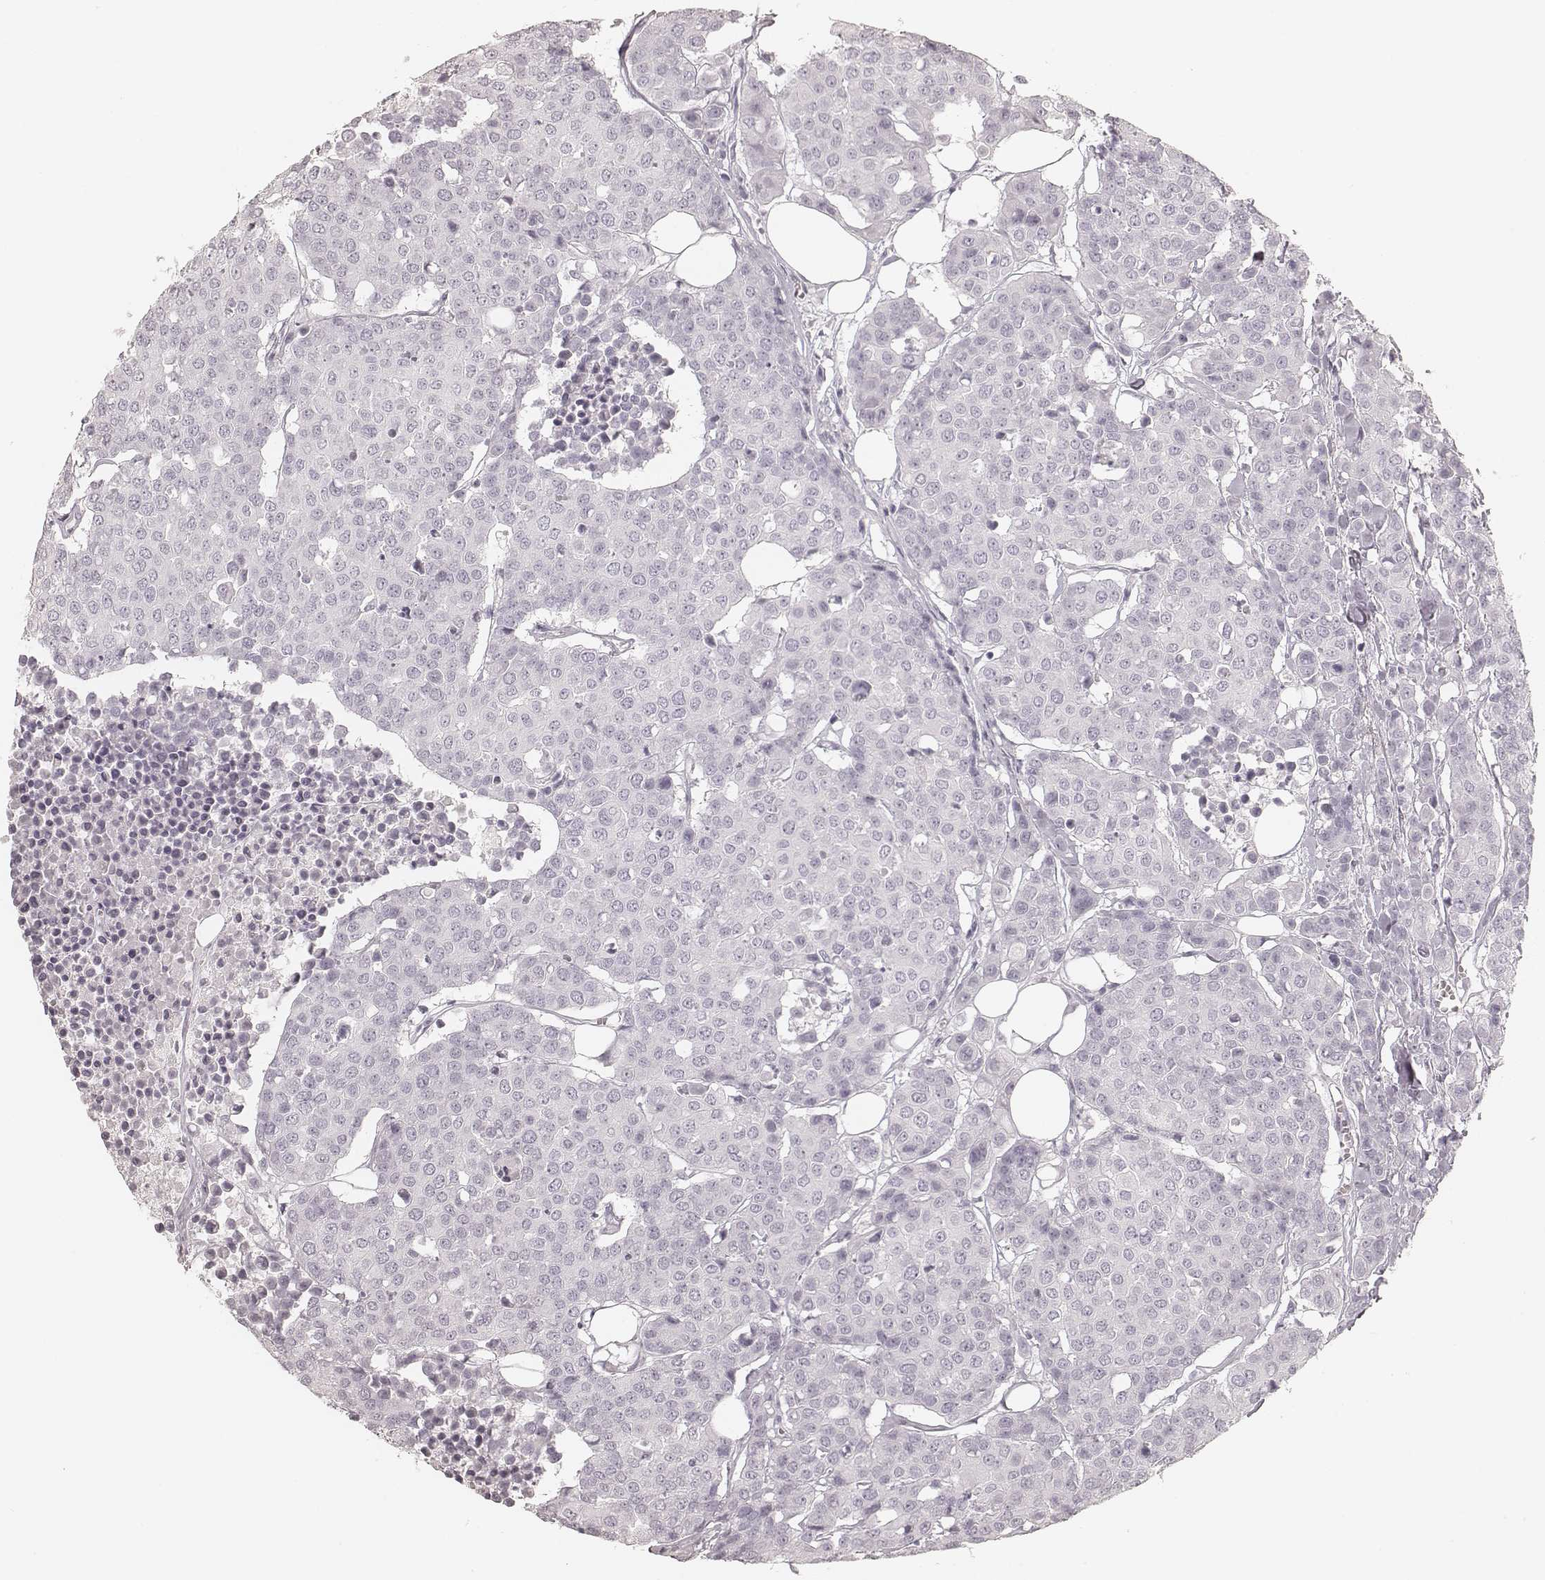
{"staining": {"intensity": "negative", "quantity": "none", "location": "none"}, "tissue": "carcinoid", "cell_type": "Tumor cells", "image_type": "cancer", "snomed": [{"axis": "morphology", "description": "Carcinoid, malignant, NOS"}, {"axis": "topography", "description": "Colon"}], "caption": "IHC histopathology image of neoplastic tissue: human carcinoid stained with DAB shows no significant protein expression in tumor cells.", "gene": "KRT31", "patient": {"sex": "male", "age": 81}}